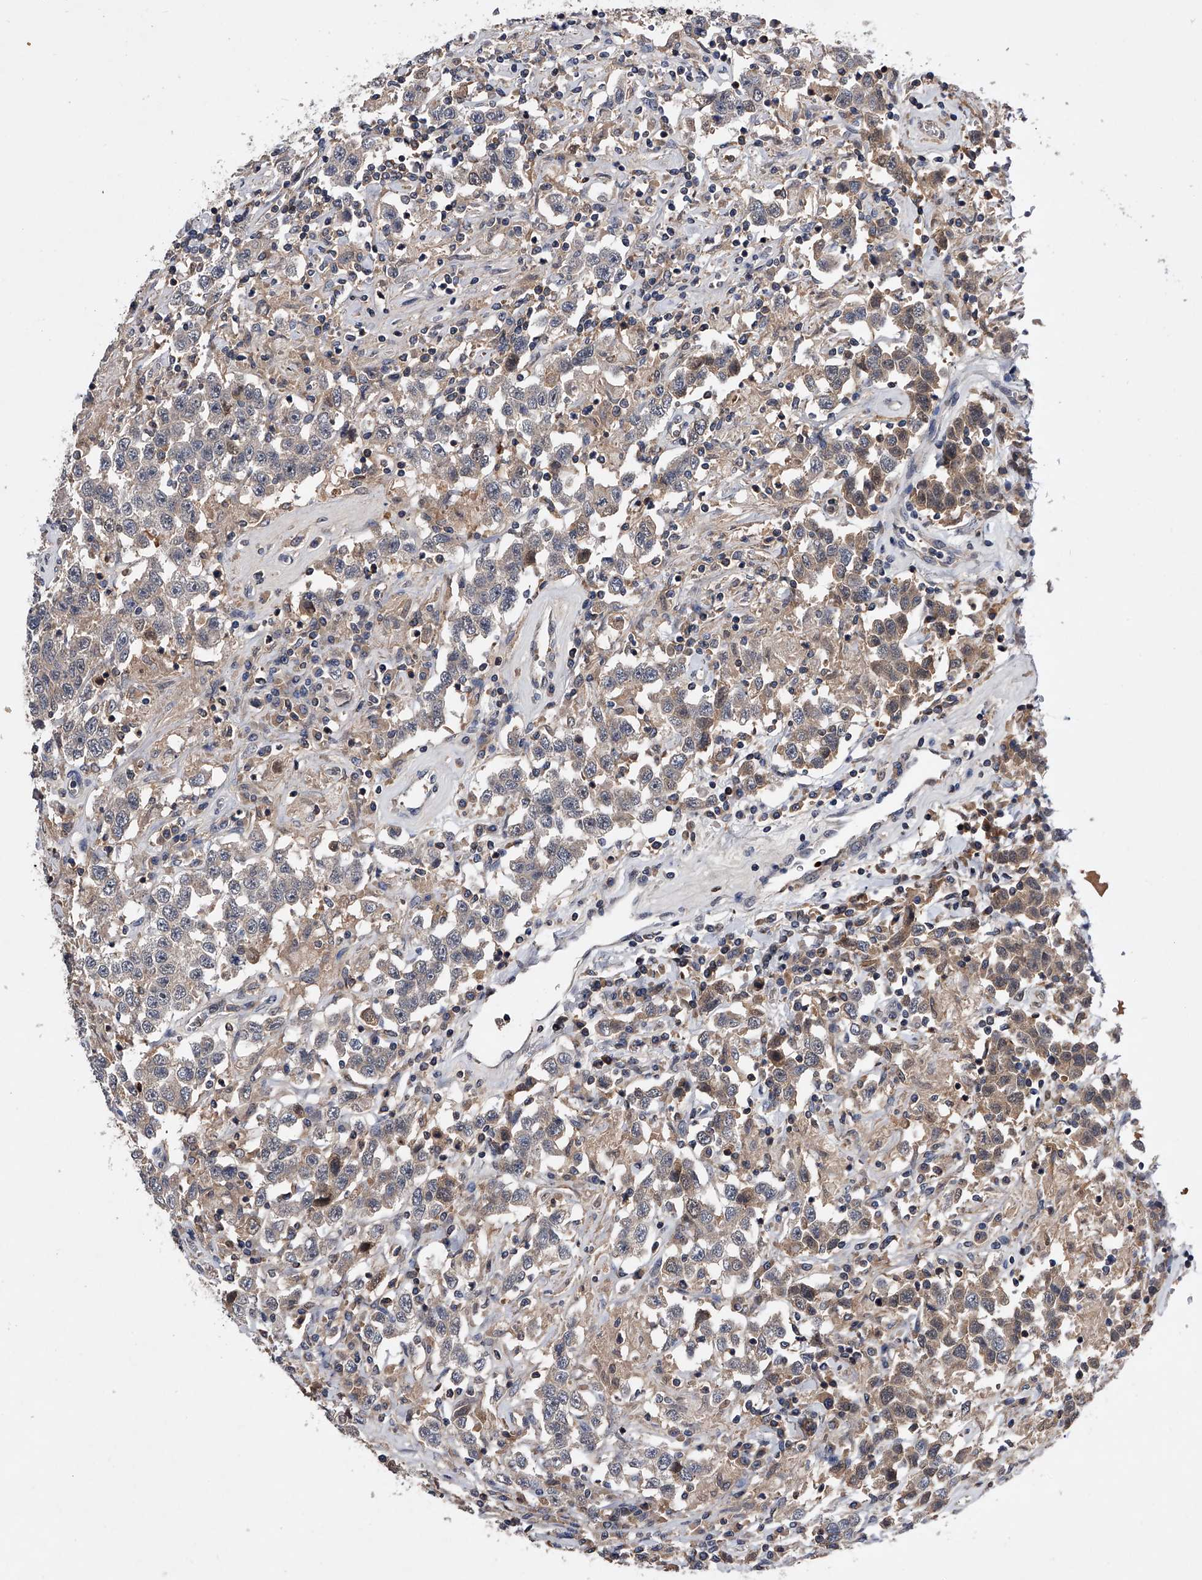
{"staining": {"intensity": "weak", "quantity": "<25%", "location": "cytoplasmic/membranous"}, "tissue": "testis cancer", "cell_type": "Tumor cells", "image_type": "cancer", "snomed": [{"axis": "morphology", "description": "Seminoma, NOS"}, {"axis": "topography", "description": "Testis"}], "caption": "This photomicrograph is of testis cancer stained with immunohistochemistry to label a protein in brown with the nuclei are counter-stained blue. There is no staining in tumor cells. (DAB (3,3'-diaminobenzidine) immunohistochemistry (IHC) with hematoxylin counter stain).", "gene": "ZNF30", "patient": {"sex": "male", "age": 41}}